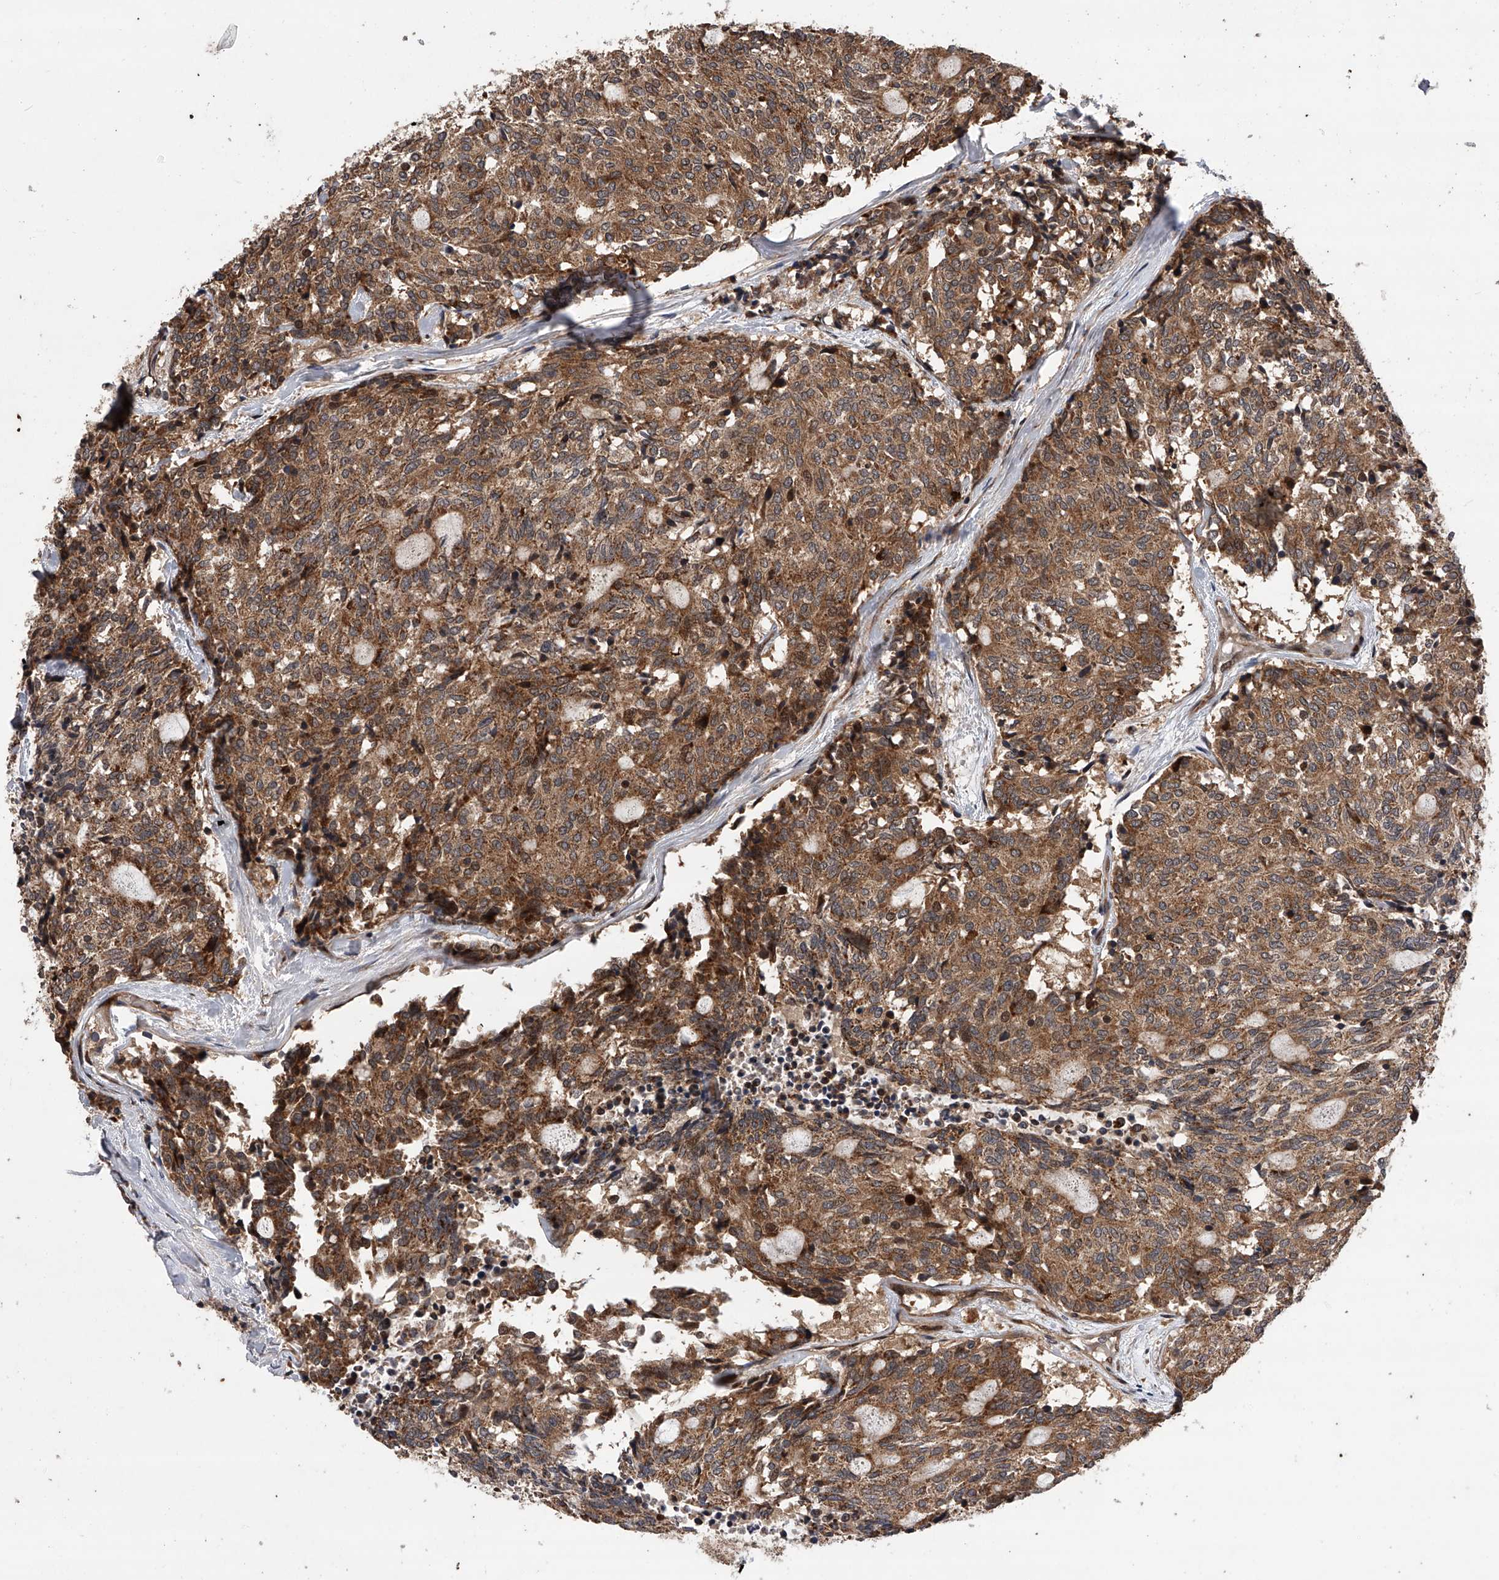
{"staining": {"intensity": "moderate", "quantity": ">75%", "location": "cytoplasmic/membranous"}, "tissue": "carcinoid", "cell_type": "Tumor cells", "image_type": "cancer", "snomed": [{"axis": "morphology", "description": "Carcinoid, malignant, NOS"}, {"axis": "topography", "description": "Pancreas"}], "caption": "About >75% of tumor cells in human carcinoid show moderate cytoplasmic/membranous protein staining as visualized by brown immunohistochemical staining.", "gene": "MAP3K11", "patient": {"sex": "female", "age": 54}}